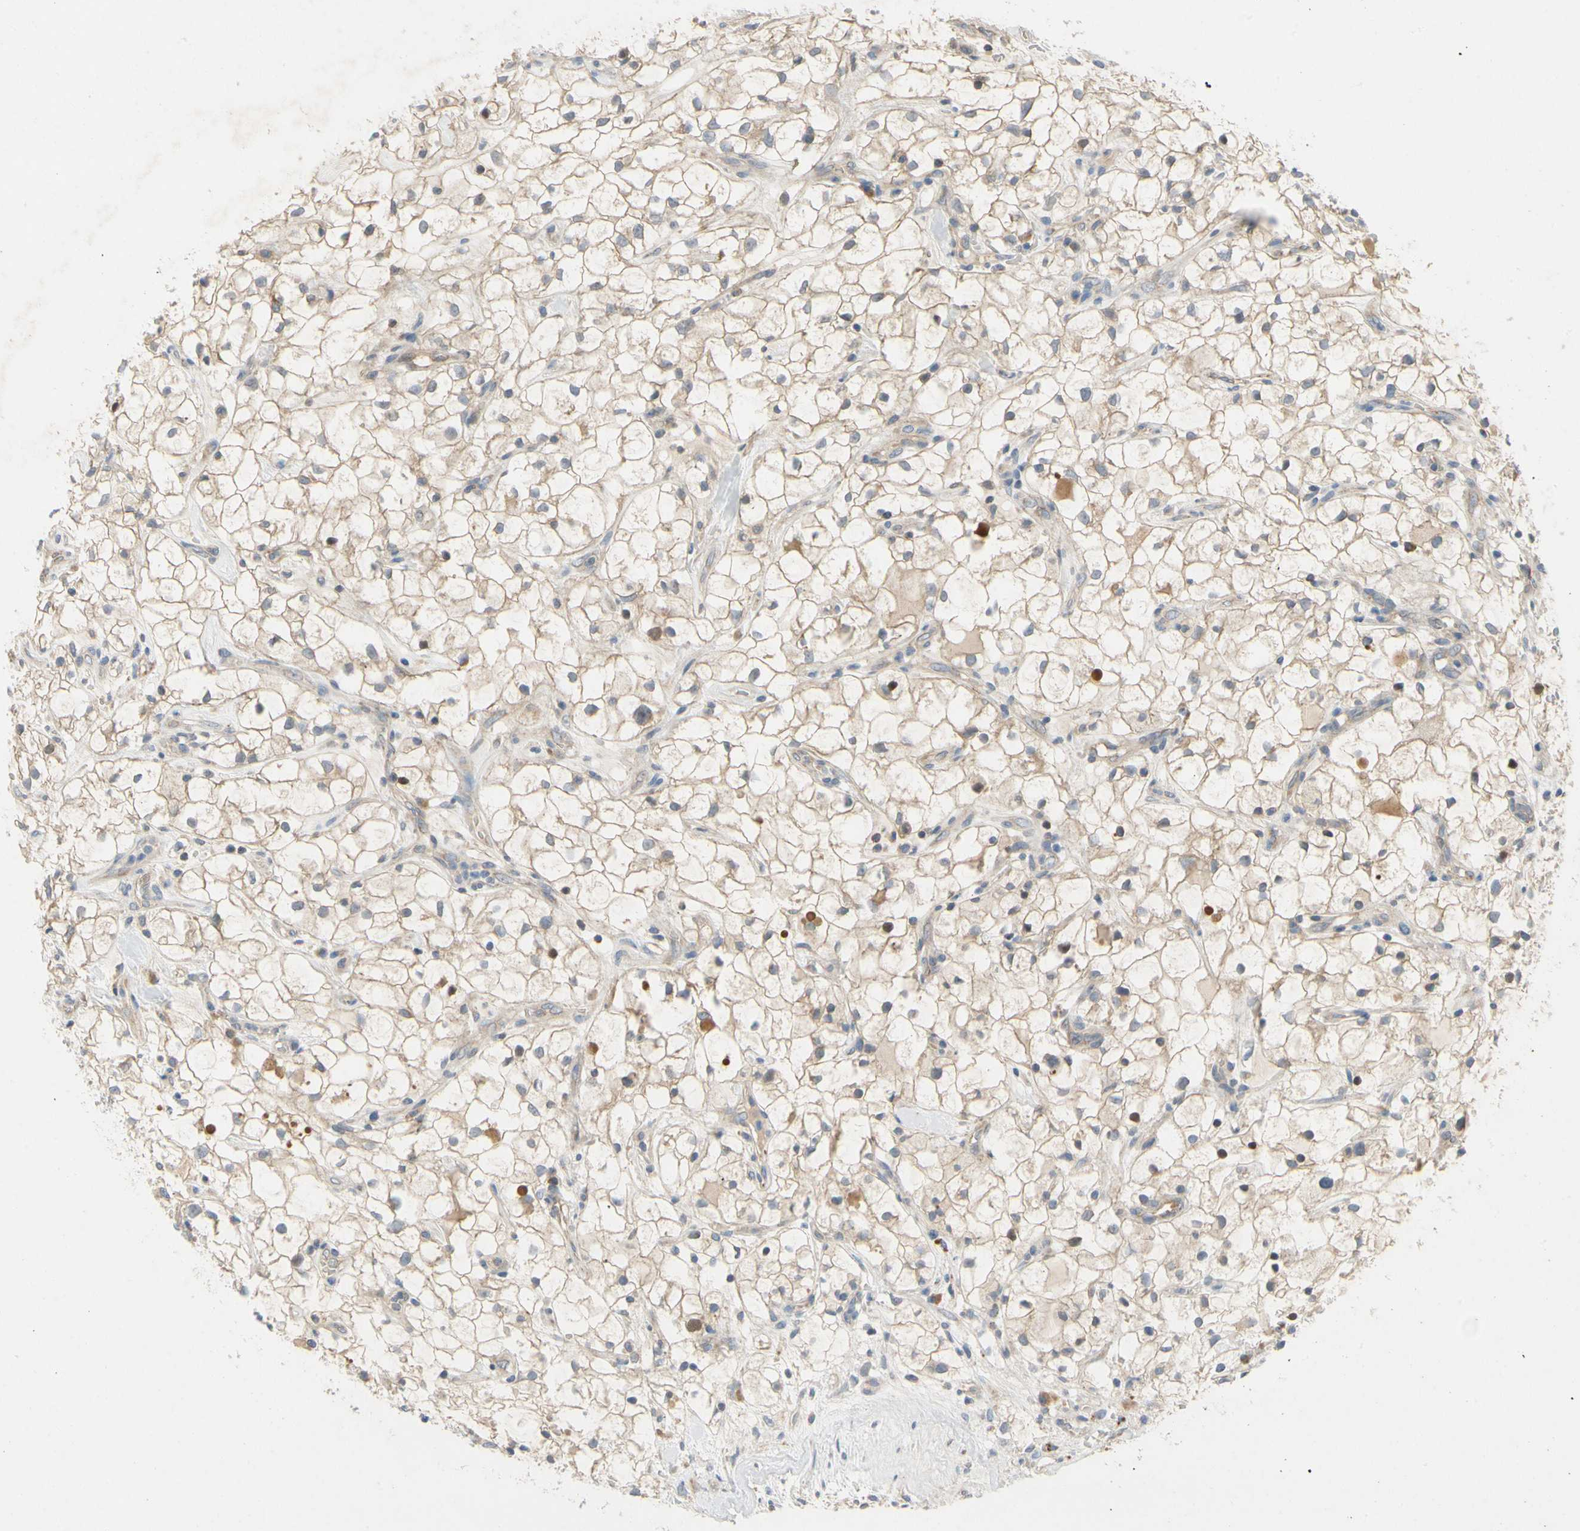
{"staining": {"intensity": "moderate", "quantity": ">75%", "location": "cytoplasmic/membranous"}, "tissue": "renal cancer", "cell_type": "Tumor cells", "image_type": "cancer", "snomed": [{"axis": "morphology", "description": "Adenocarcinoma, NOS"}, {"axis": "topography", "description": "Kidney"}], "caption": "IHC (DAB (3,3'-diaminobenzidine)) staining of adenocarcinoma (renal) exhibits moderate cytoplasmic/membranous protein staining in approximately >75% of tumor cells.", "gene": "KLHDC8B", "patient": {"sex": "female", "age": 60}}